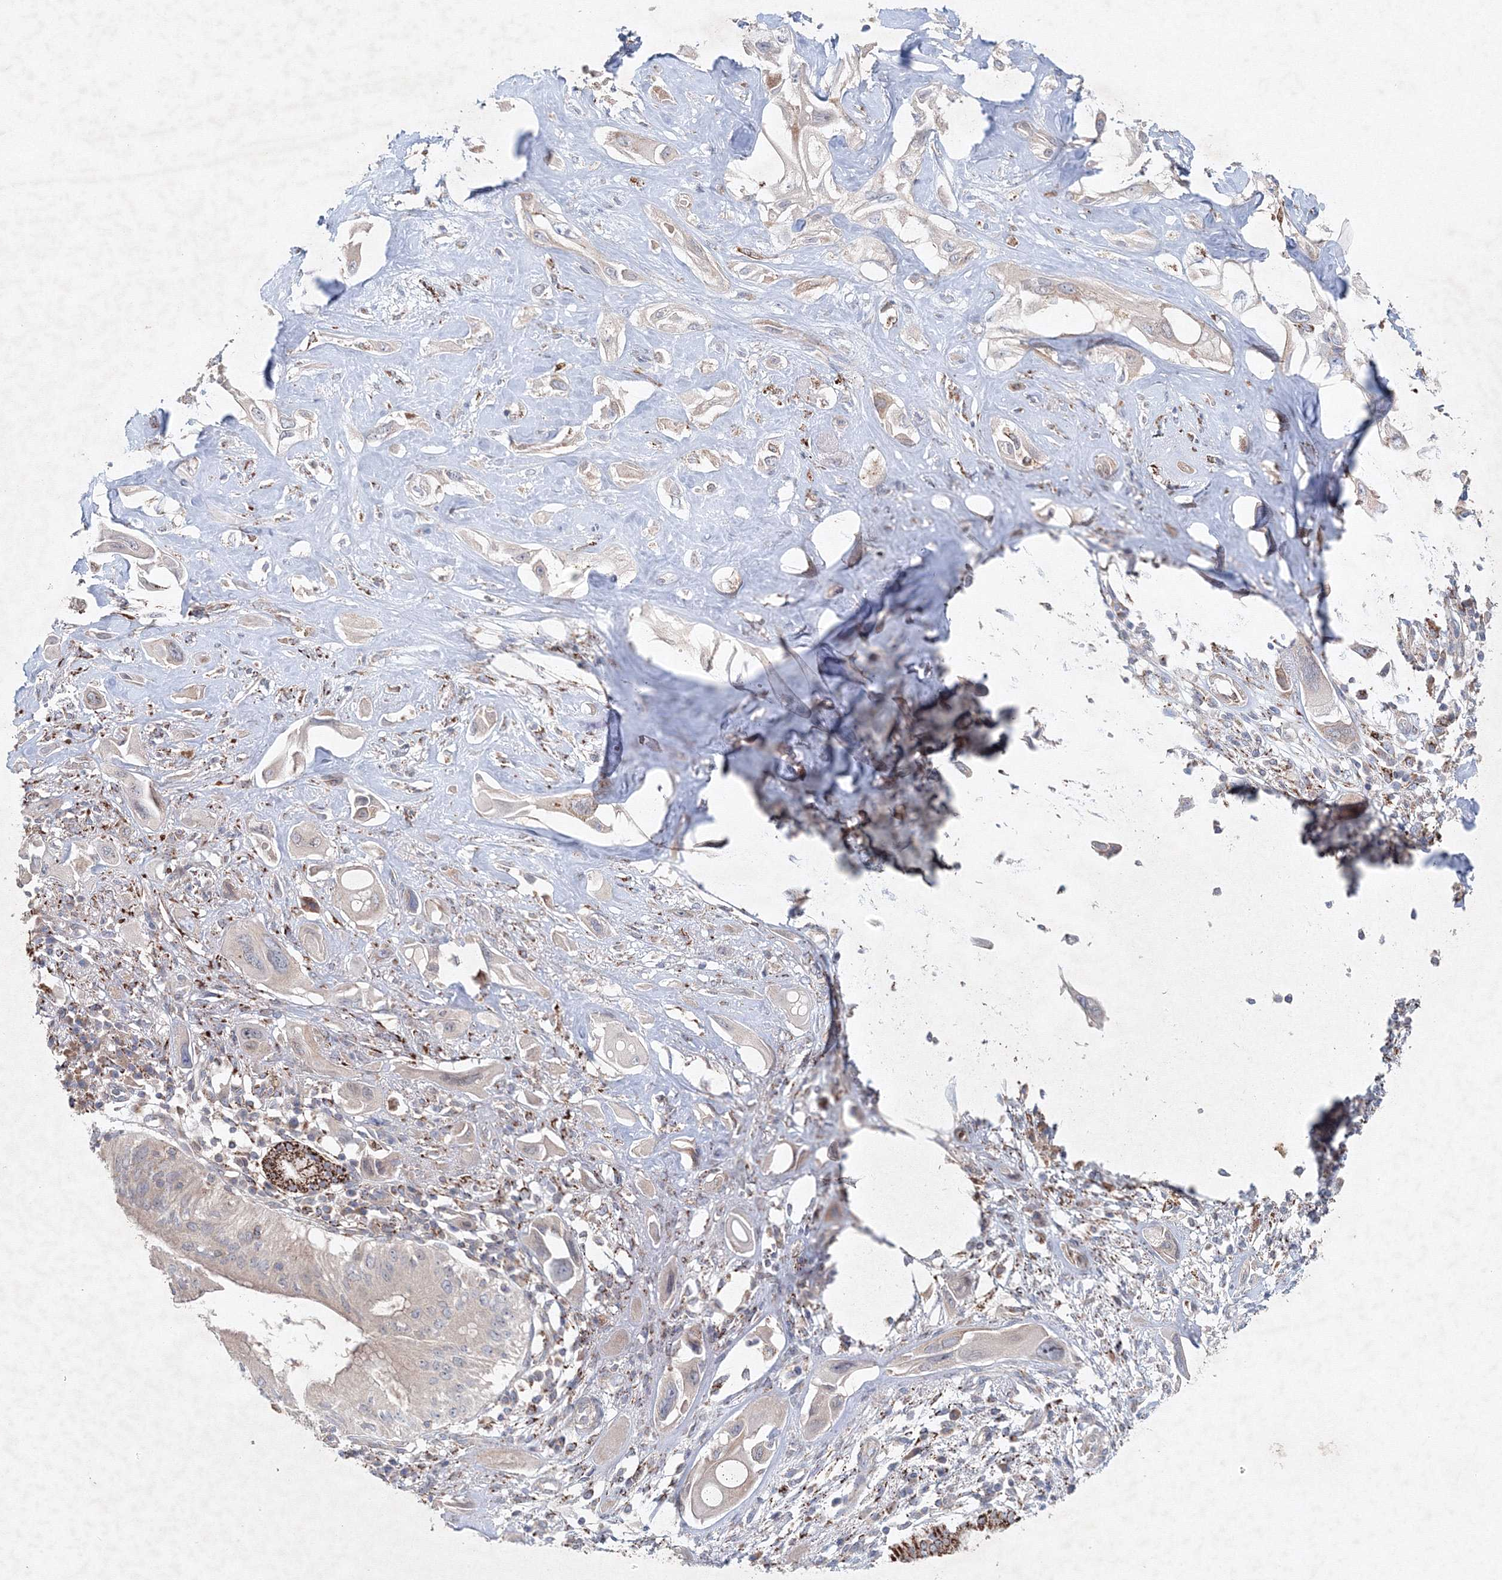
{"staining": {"intensity": "negative", "quantity": "none", "location": "none"}, "tissue": "pancreatic cancer", "cell_type": "Tumor cells", "image_type": "cancer", "snomed": [{"axis": "morphology", "description": "Adenocarcinoma, NOS"}, {"axis": "topography", "description": "Pancreas"}], "caption": "This is a histopathology image of IHC staining of adenocarcinoma (pancreatic), which shows no positivity in tumor cells.", "gene": "WDR49", "patient": {"sex": "male", "age": 68}}